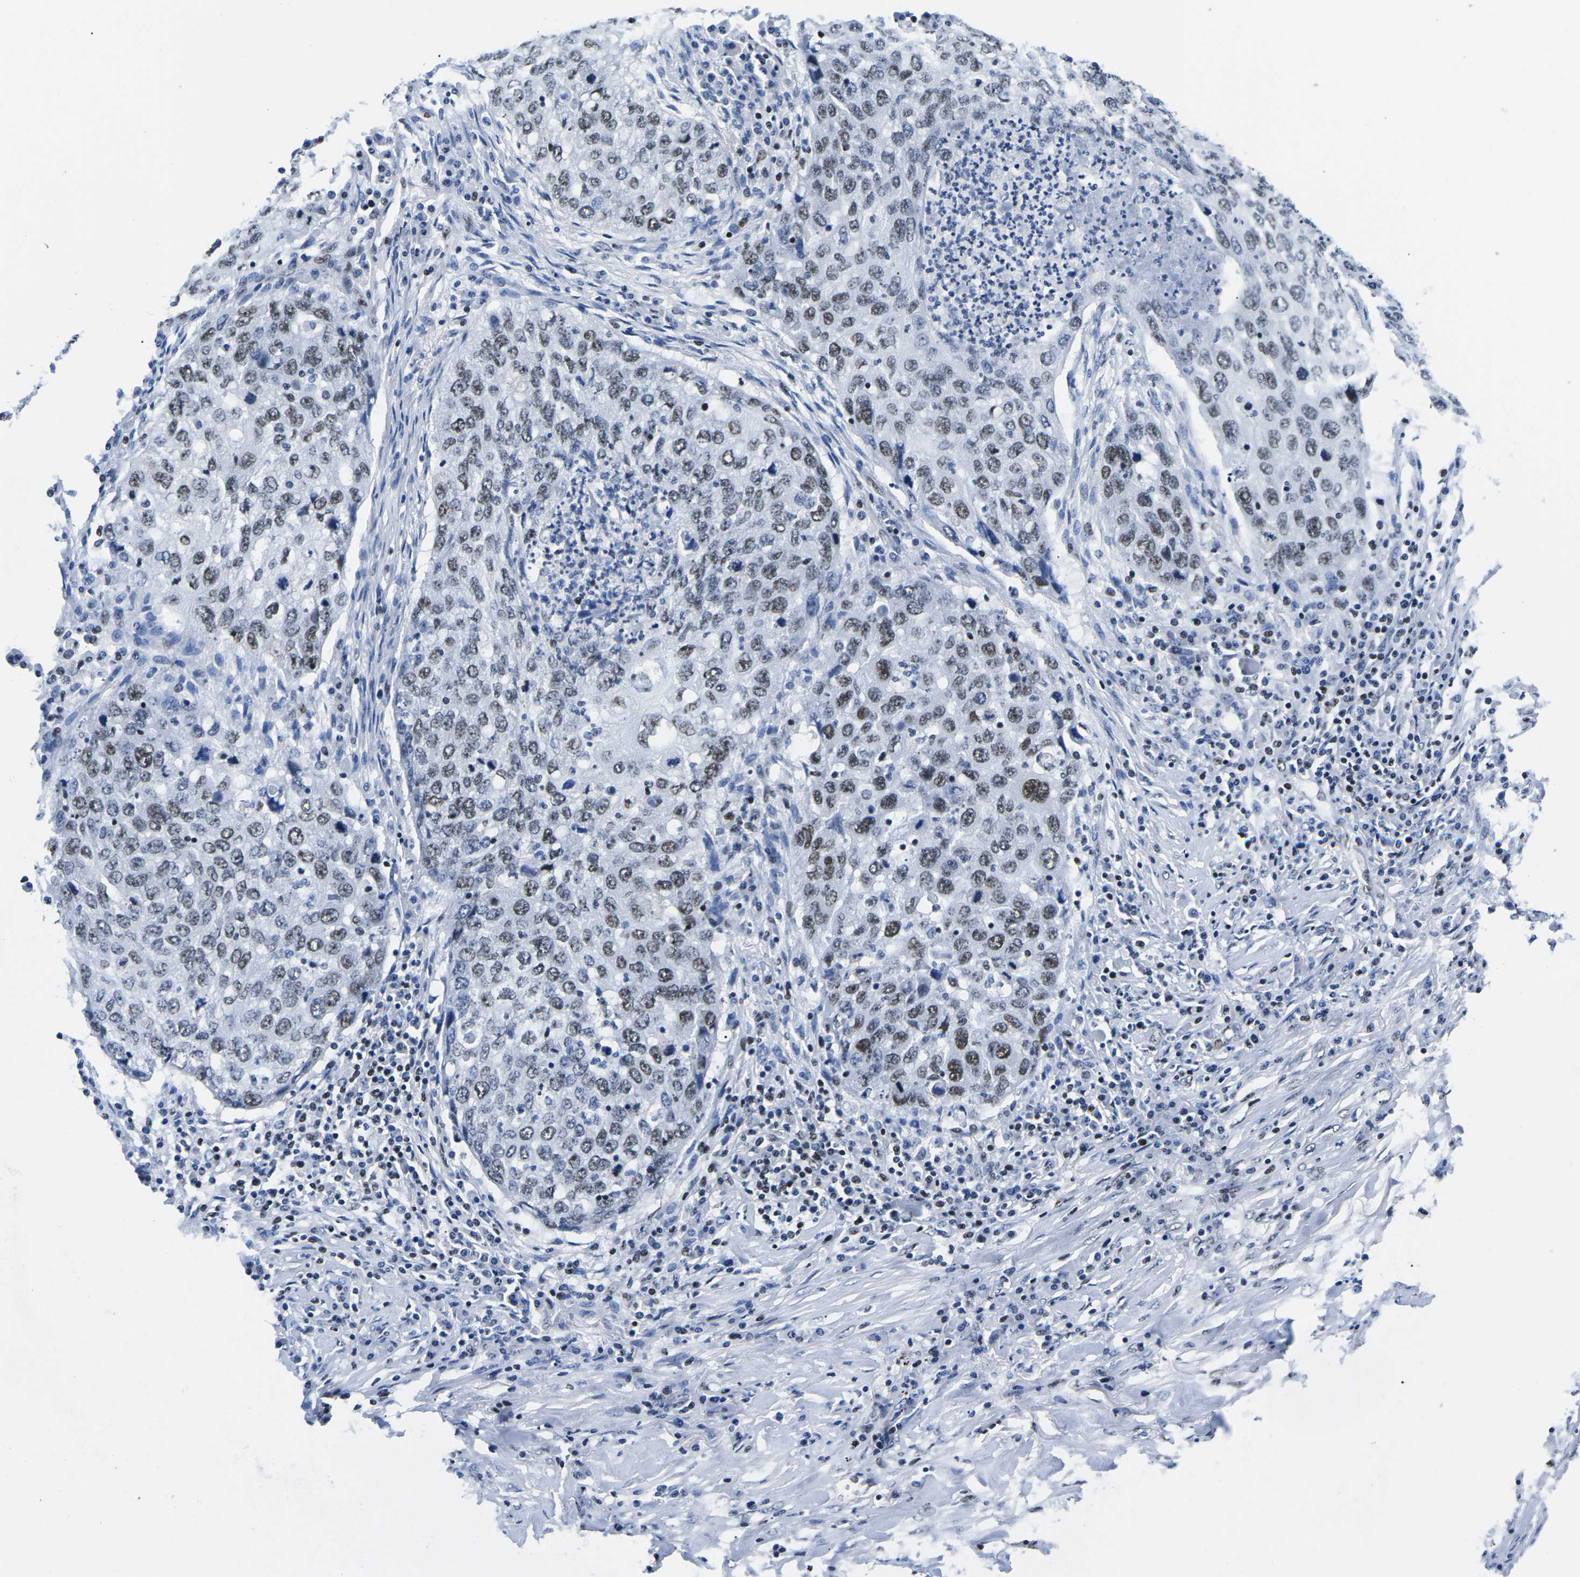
{"staining": {"intensity": "moderate", "quantity": ">75%", "location": "nuclear"}, "tissue": "lung cancer", "cell_type": "Tumor cells", "image_type": "cancer", "snomed": [{"axis": "morphology", "description": "Squamous cell carcinoma, NOS"}, {"axis": "topography", "description": "Lung"}], "caption": "Squamous cell carcinoma (lung) was stained to show a protein in brown. There is medium levels of moderate nuclear positivity in about >75% of tumor cells. (DAB = brown stain, brightfield microscopy at high magnification).", "gene": "ATF1", "patient": {"sex": "female", "age": 63}}